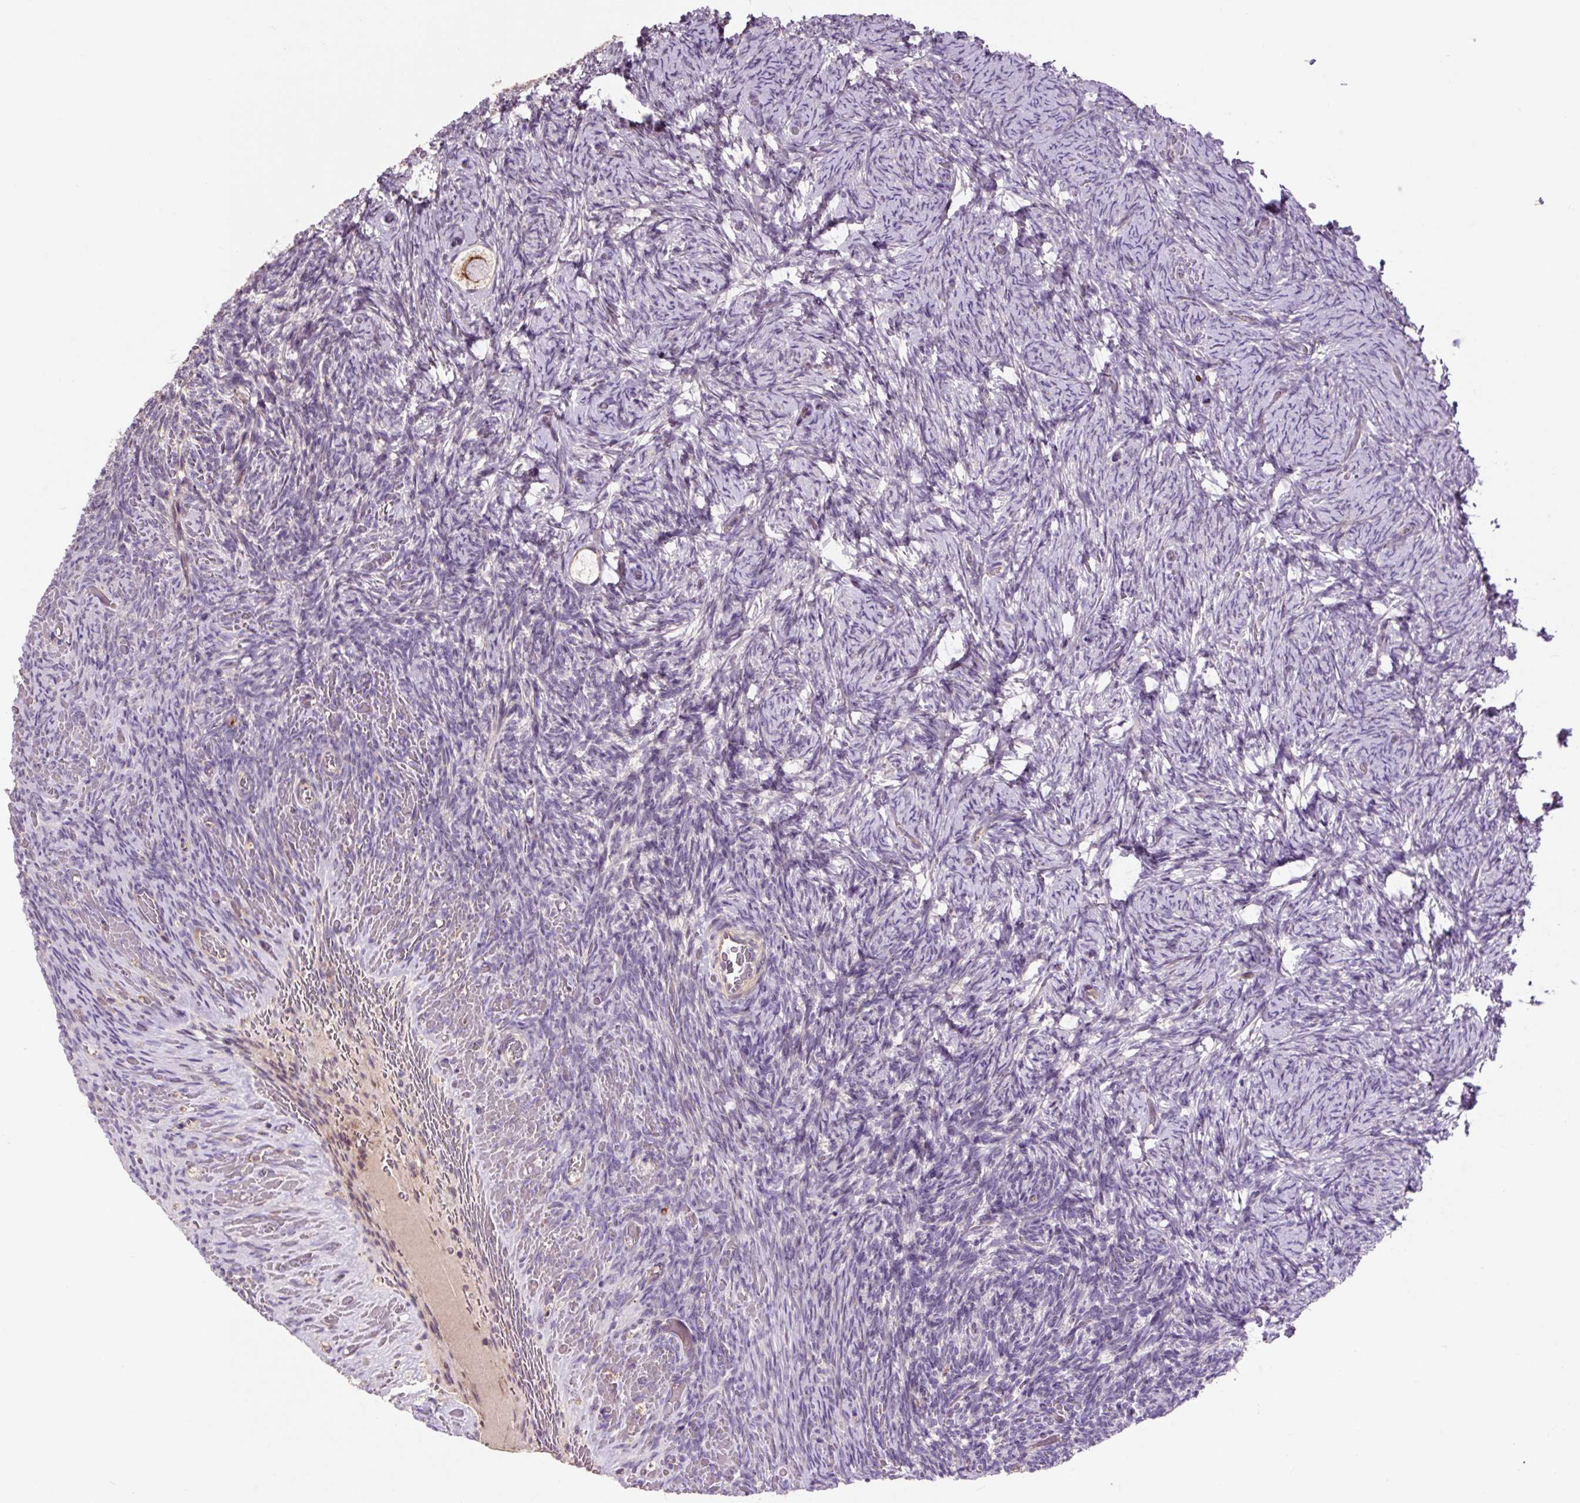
{"staining": {"intensity": "strong", "quantity": "<25%", "location": "cytoplasmic/membranous"}, "tissue": "ovary", "cell_type": "Follicle cells", "image_type": "normal", "snomed": [{"axis": "morphology", "description": "Normal tissue, NOS"}, {"axis": "topography", "description": "Ovary"}], "caption": "A medium amount of strong cytoplasmic/membranous expression is identified in about <25% of follicle cells in unremarkable ovary. (DAB (3,3'-diaminobenzidine) IHC with brightfield microscopy, high magnification).", "gene": "PRIMPOL", "patient": {"sex": "female", "age": 34}}